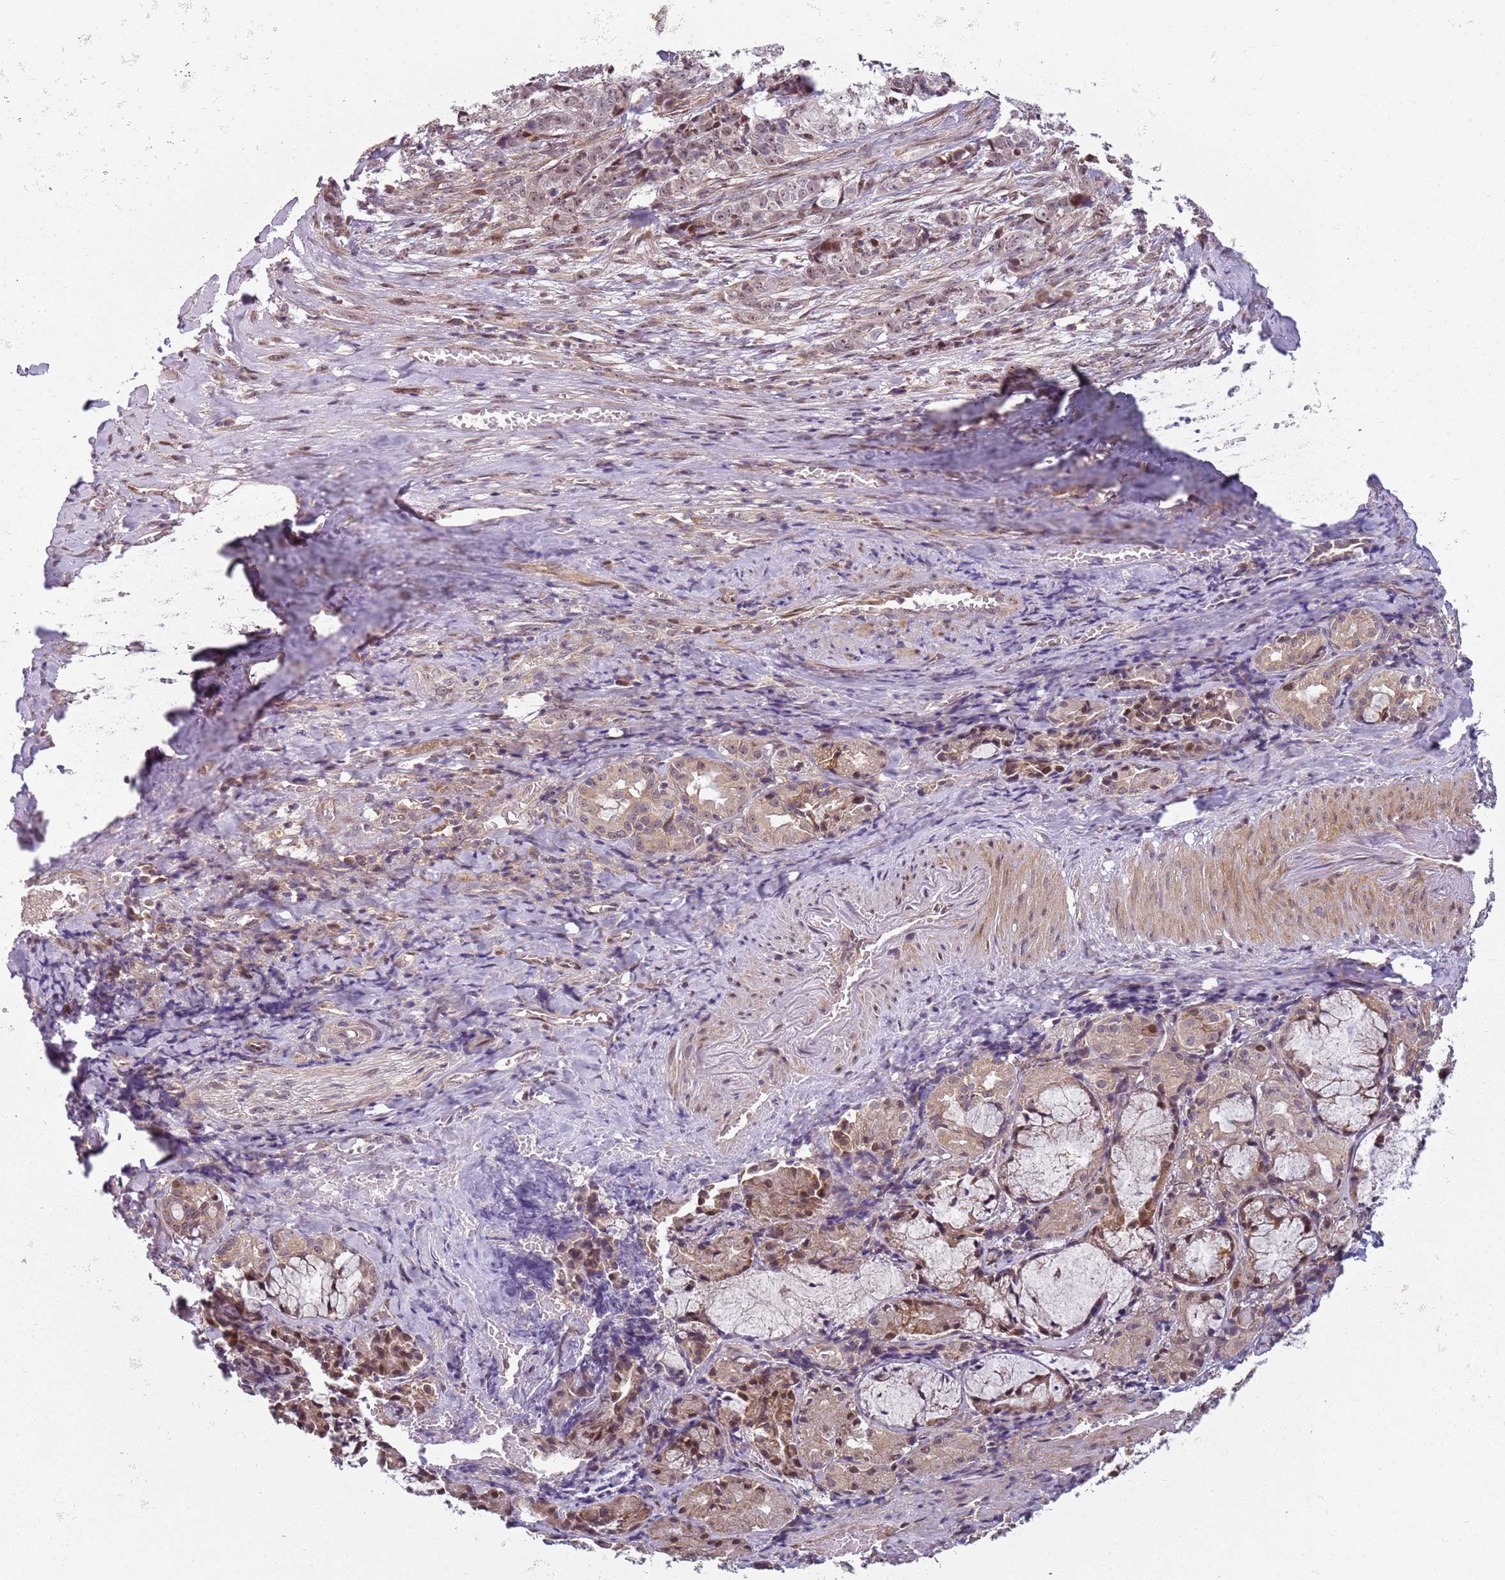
{"staining": {"intensity": "moderate", "quantity": ">75%", "location": "cytoplasmic/membranous"}, "tissue": "adipose tissue", "cell_type": "Adipocytes", "image_type": "normal", "snomed": [{"axis": "morphology", "description": "Normal tissue, NOS"}, {"axis": "morphology", "description": "Basal cell carcinoma"}, {"axis": "topography", "description": "Cartilage tissue"}, {"axis": "topography", "description": "Nasopharynx"}, {"axis": "topography", "description": "Oral tissue"}], "caption": "Immunohistochemical staining of normal adipose tissue displays medium levels of moderate cytoplasmic/membranous staining in about >75% of adipocytes.", "gene": "CHURC1", "patient": {"sex": "female", "age": 77}}